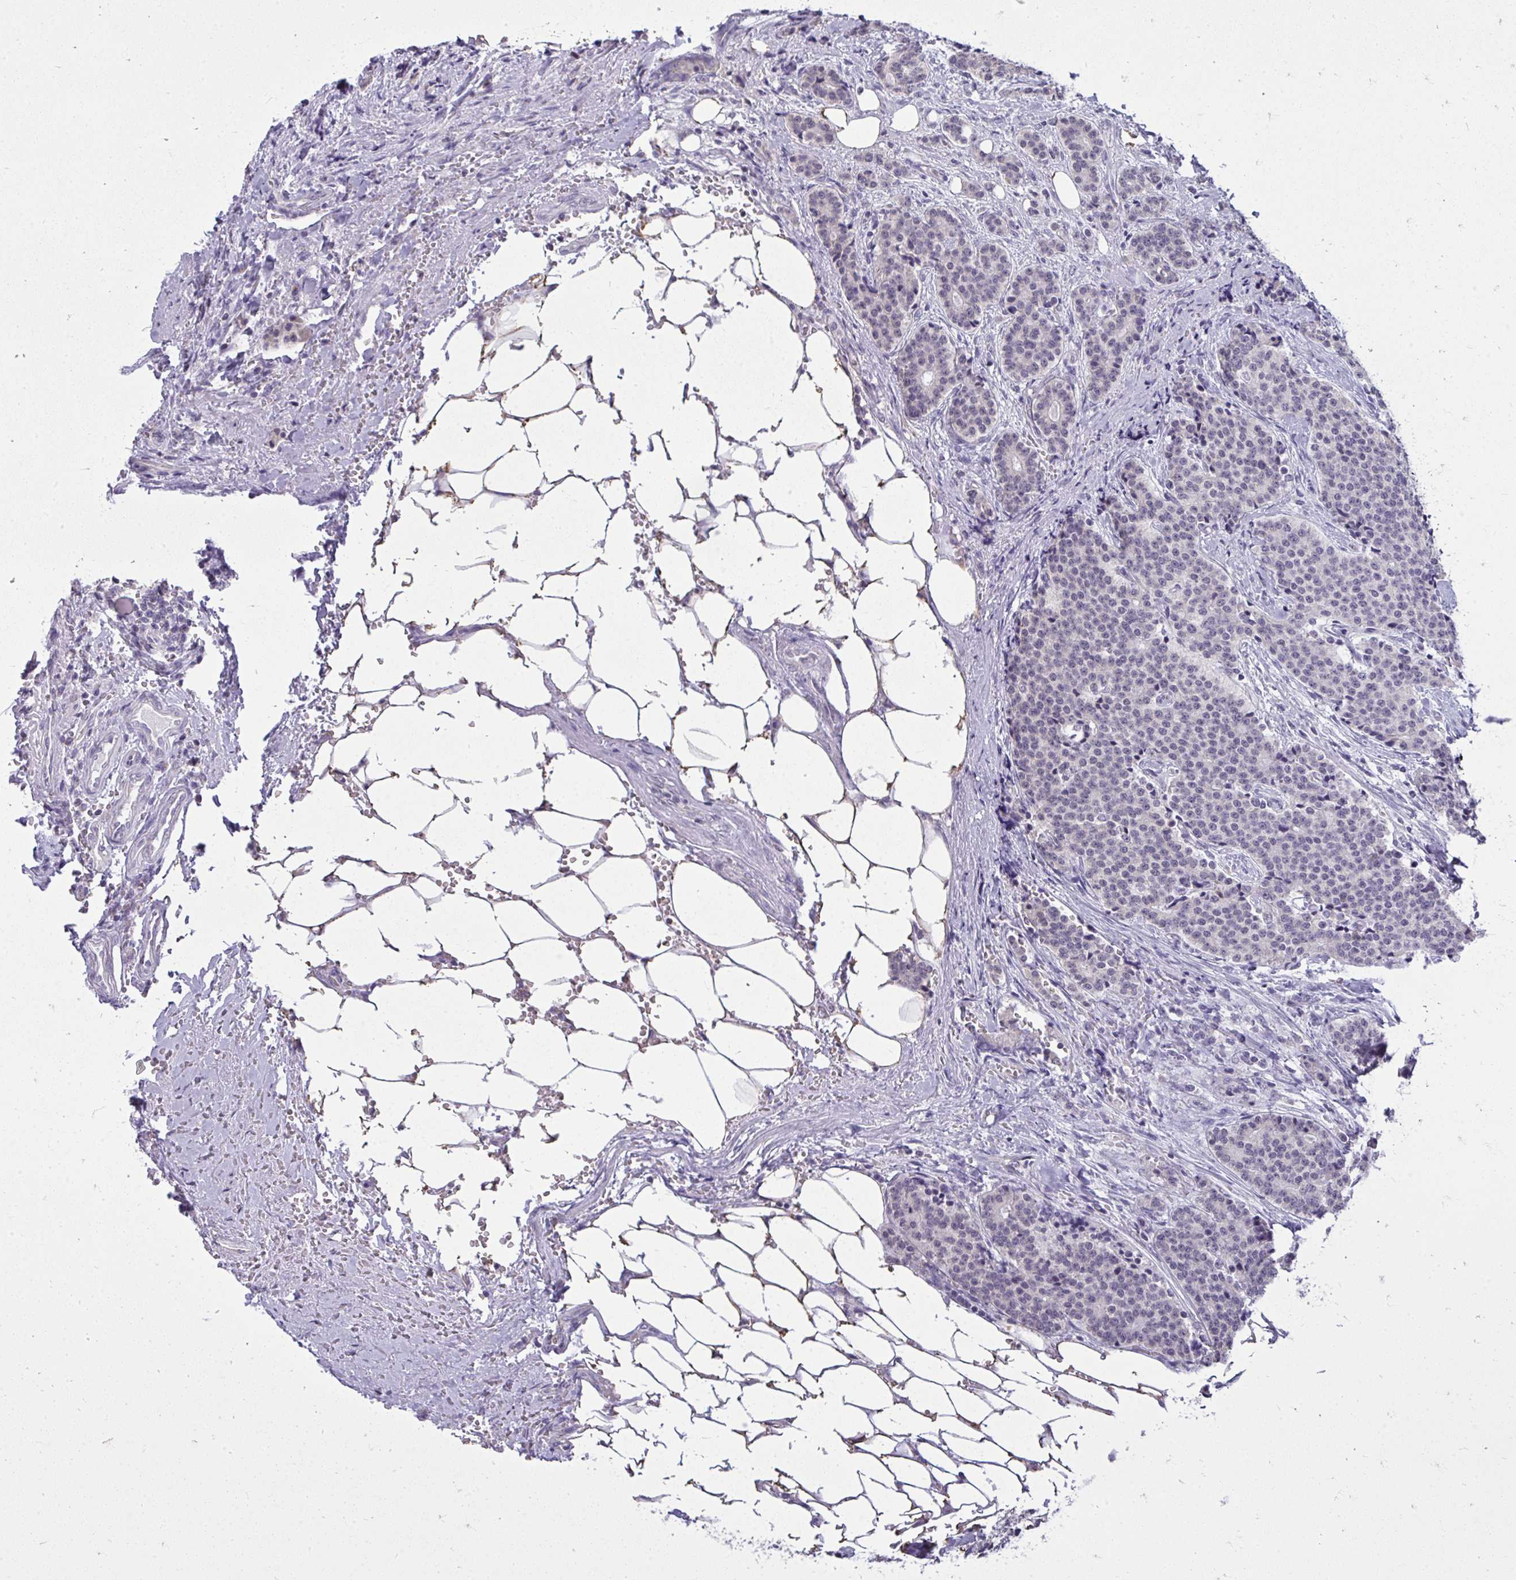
{"staining": {"intensity": "negative", "quantity": "none", "location": "none"}, "tissue": "carcinoid", "cell_type": "Tumor cells", "image_type": "cancer", "snomed": [{"axis": "morphology", "description": "Carcinoid, malignant, NOS"}, {"axis": "topography", "description": "Small intestine"}], "caption": "Photomicrograph shows no significant protein expression in tumor cells of carcinoid.", "gene": "NPPA", "patient": {"sex": "female", "age": 73}}